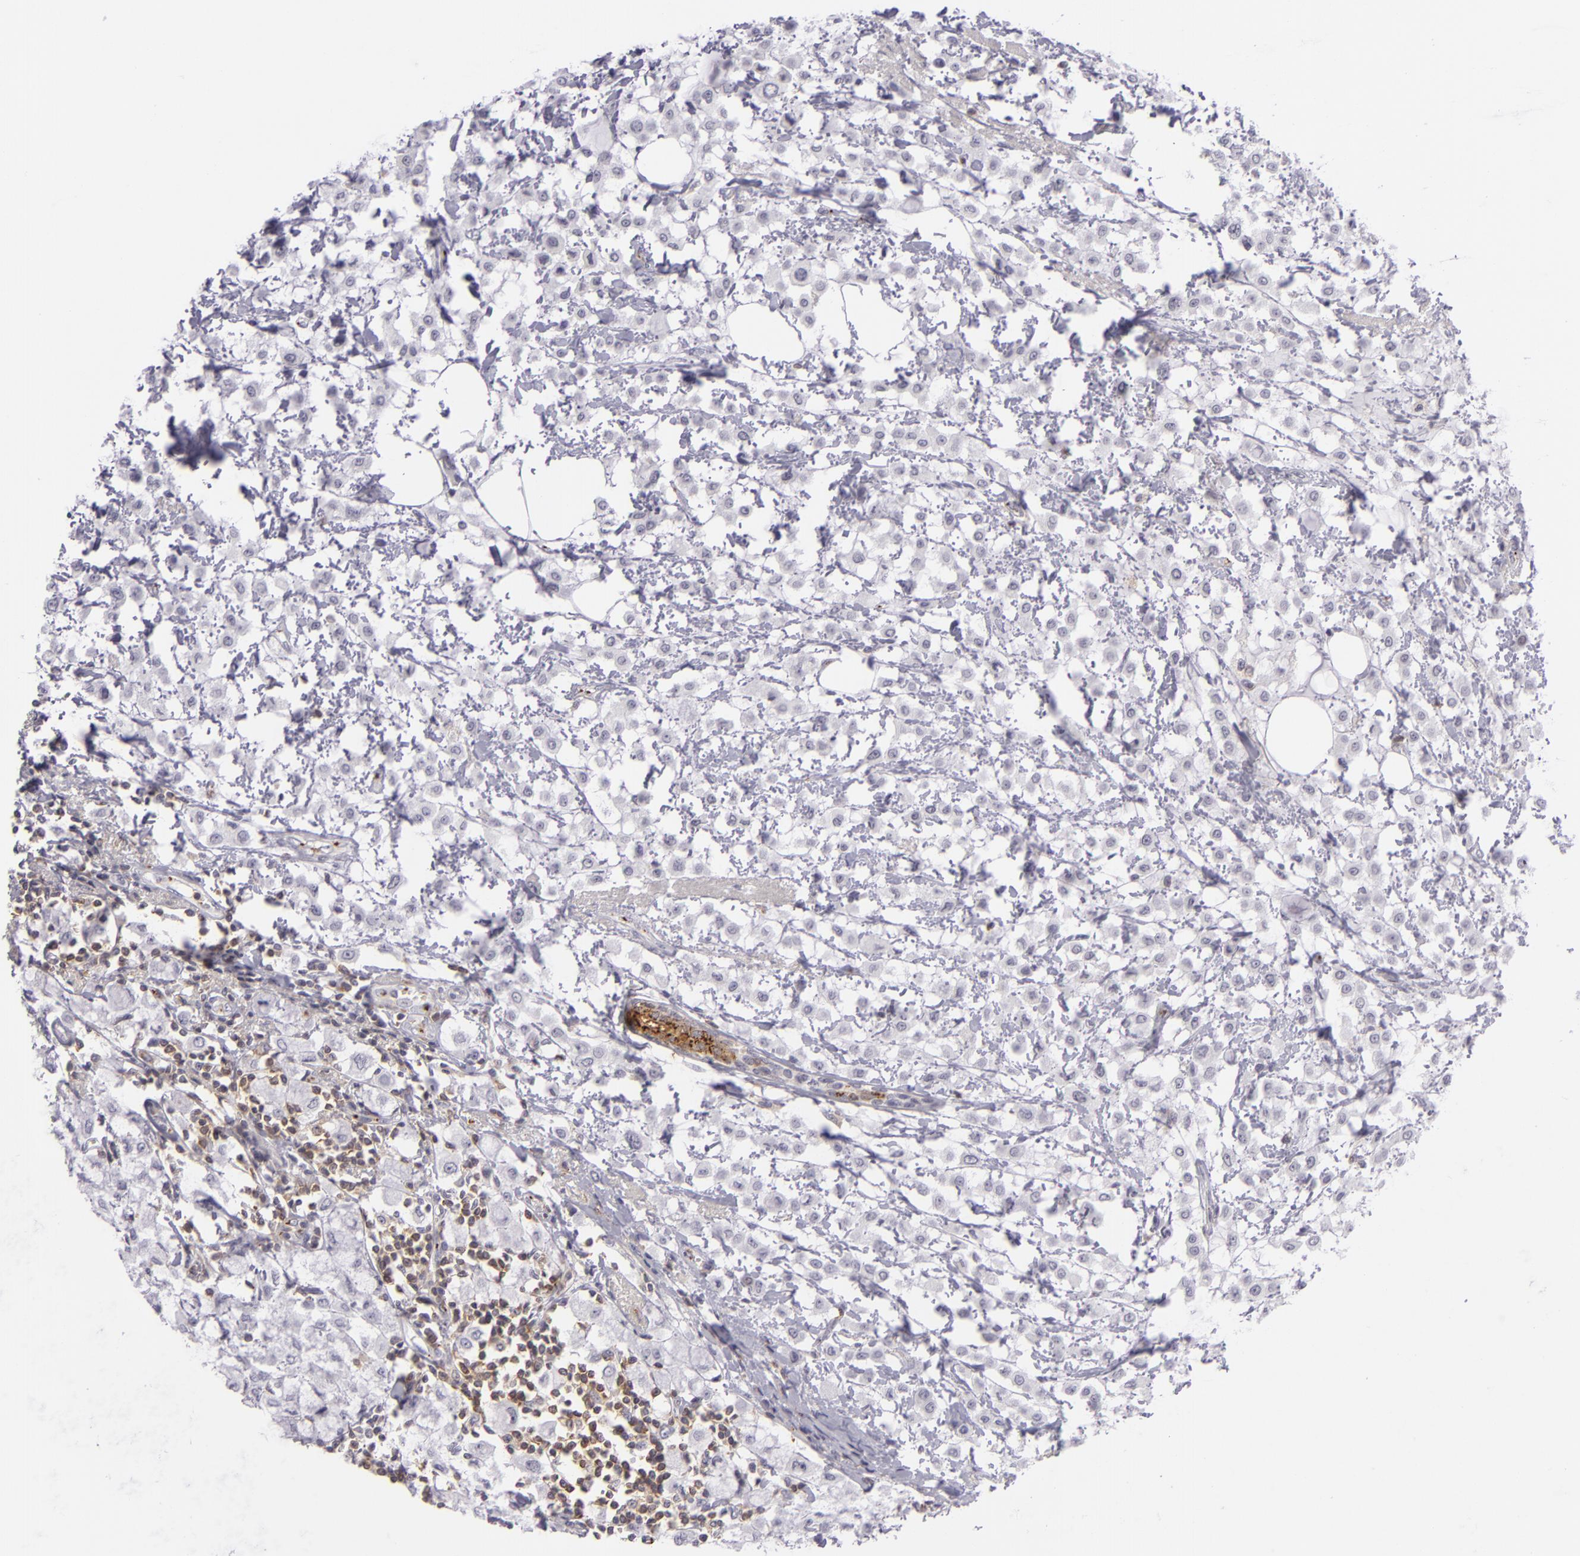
{"staining": {"intensity": "negative", "quantity": "none", "location": "none"}, "tissue": "breast cancer", "cell_type": "Tumor cells", "image_type": "cancer", "snomed": [{"axis": "morphology", "description": "Lobular carcinoma"}, {"axis": "topography", "description": "Breast"}], "caption": "Tumor cells show no significant expression in breast cancer (lobular carcinoma).", "gene": "KCNAB2", "patient": {"sex": "female", "age": 85}}